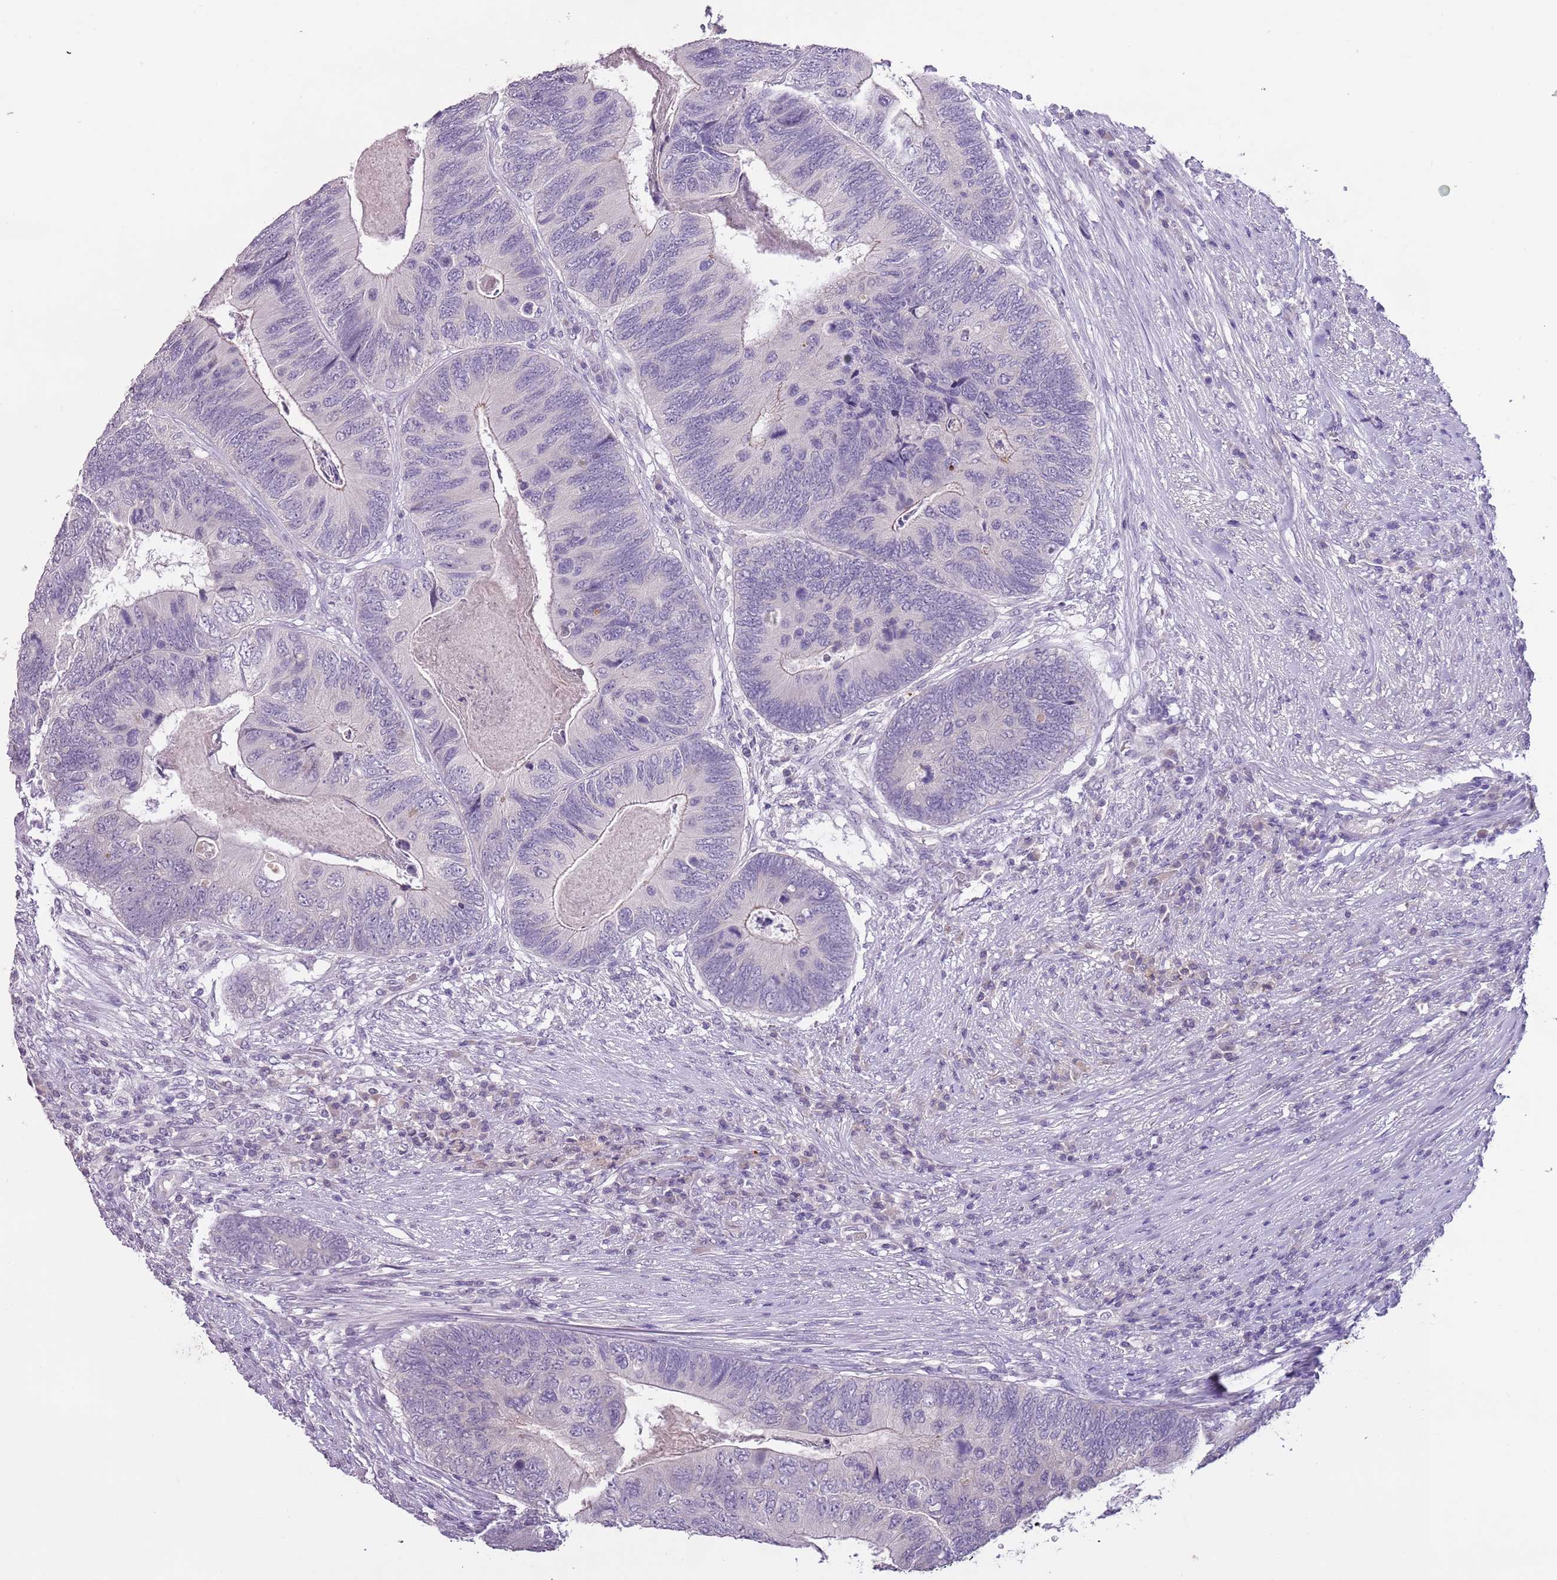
{"staining": {"intensity": "negative", "quantity": "none", "location": "none"}, "tissue": "colorectal cancer", "cell_type": "Tumor cells", "image_type": "cancer", "snomed": [{"axis": "morphology", "description": "Adenocarcinoma, NOS"}, {"axis": "topography", "description": "Colon"}], "caption": "Human adenocarcinoma (colorectal) stained for a protein using immunohistochemistry (IHC) displays no expression in tumor cells.", "gene": "SLC35E3", "patient": {"sex": "female", "age": 67}}